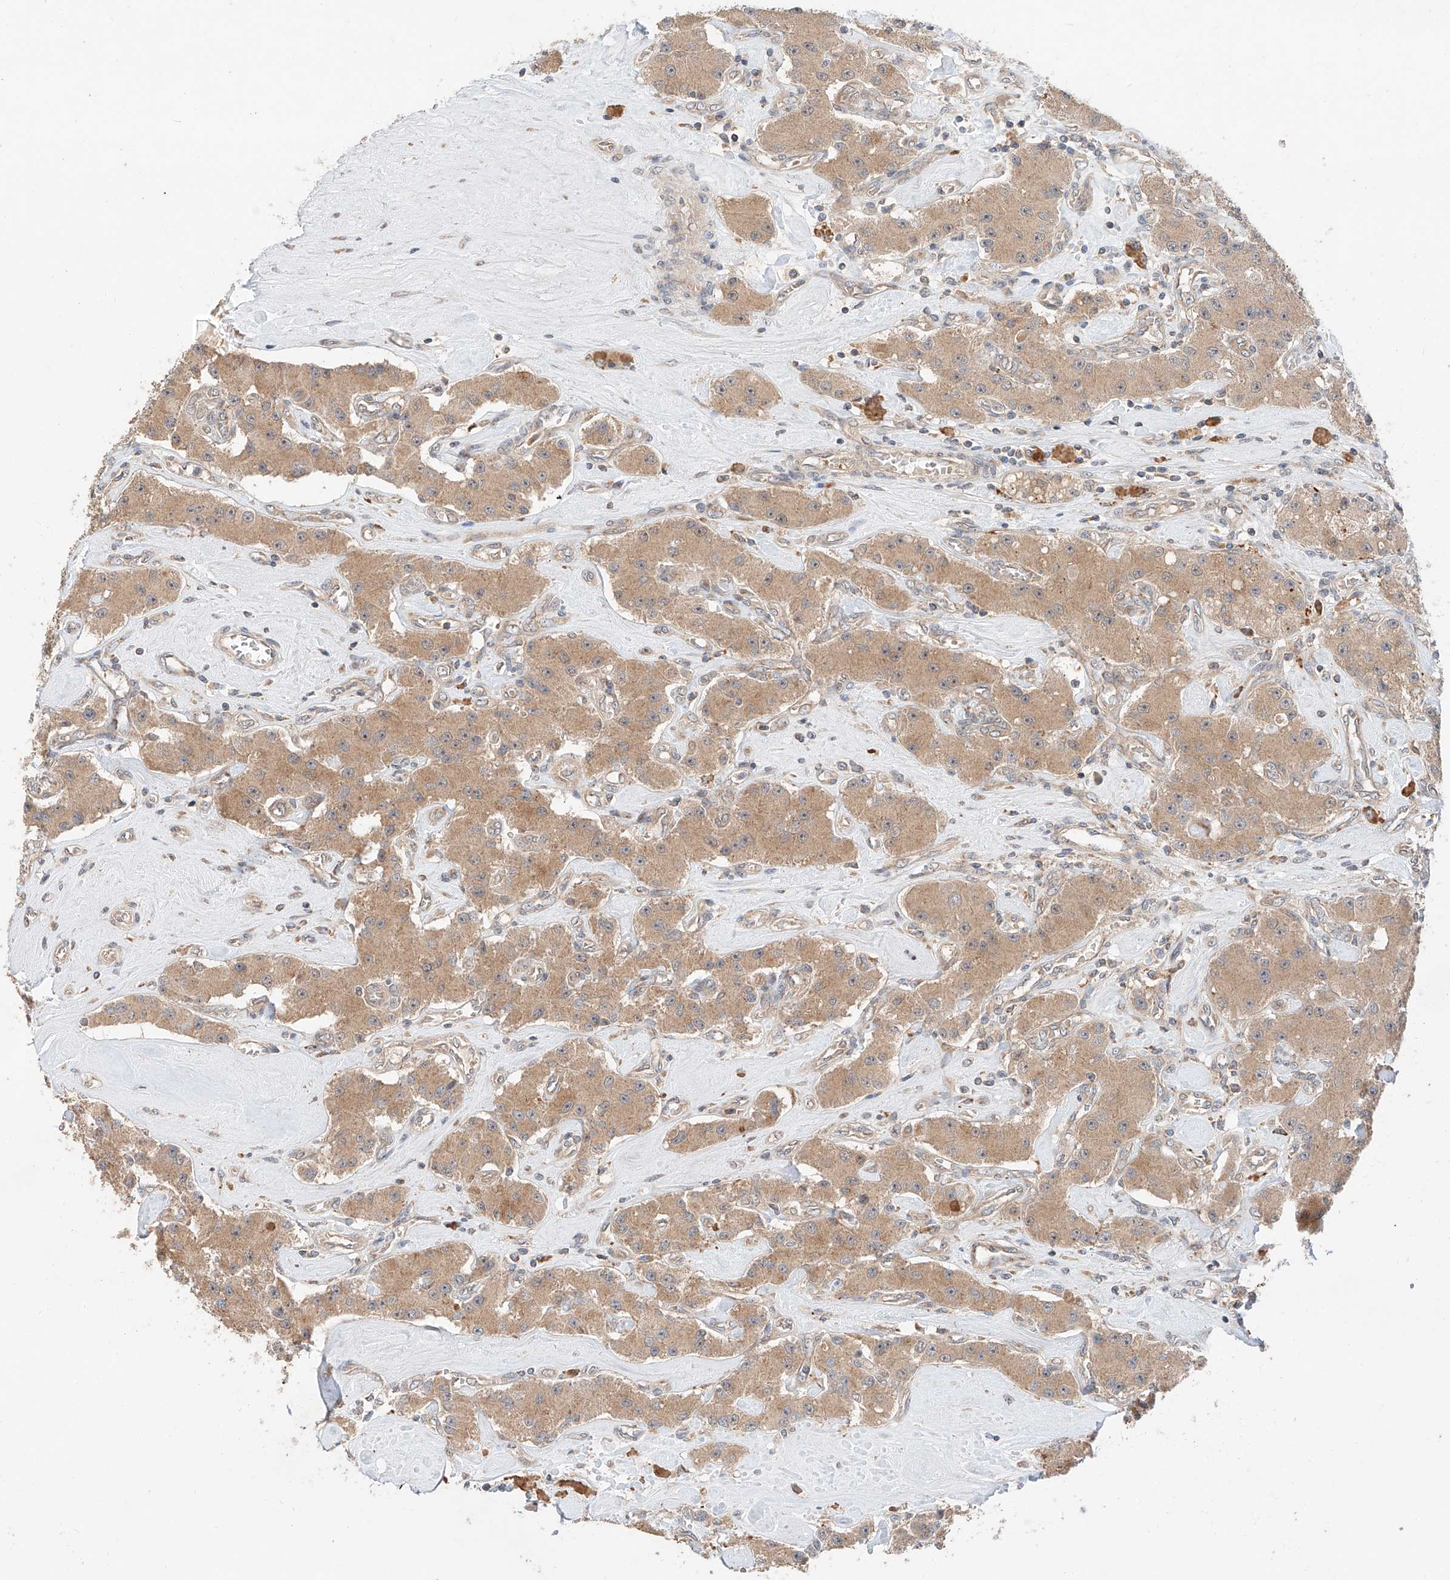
{"staining": {"intensity": "moderate", "quantity": ">75%", "location": "cytoplasmic/membranous"}, "tissue": "carcinoid", "cell_type": "Tumor cells", "image_type": "cancer", "snomed": [{"axis": "morphology", "description": "Carcinoid, malignant, NOS"}, {"axis": "topography", "description": "Pancreas"}], "caption": "The micrograph reveals staining of carcinoid, revealing moderate cytoplasmic/membranous protein positivity (brown color) within tumor cells.", "gene": "XPNPEP1", "patient": {"sex": "male", "age": 41}}